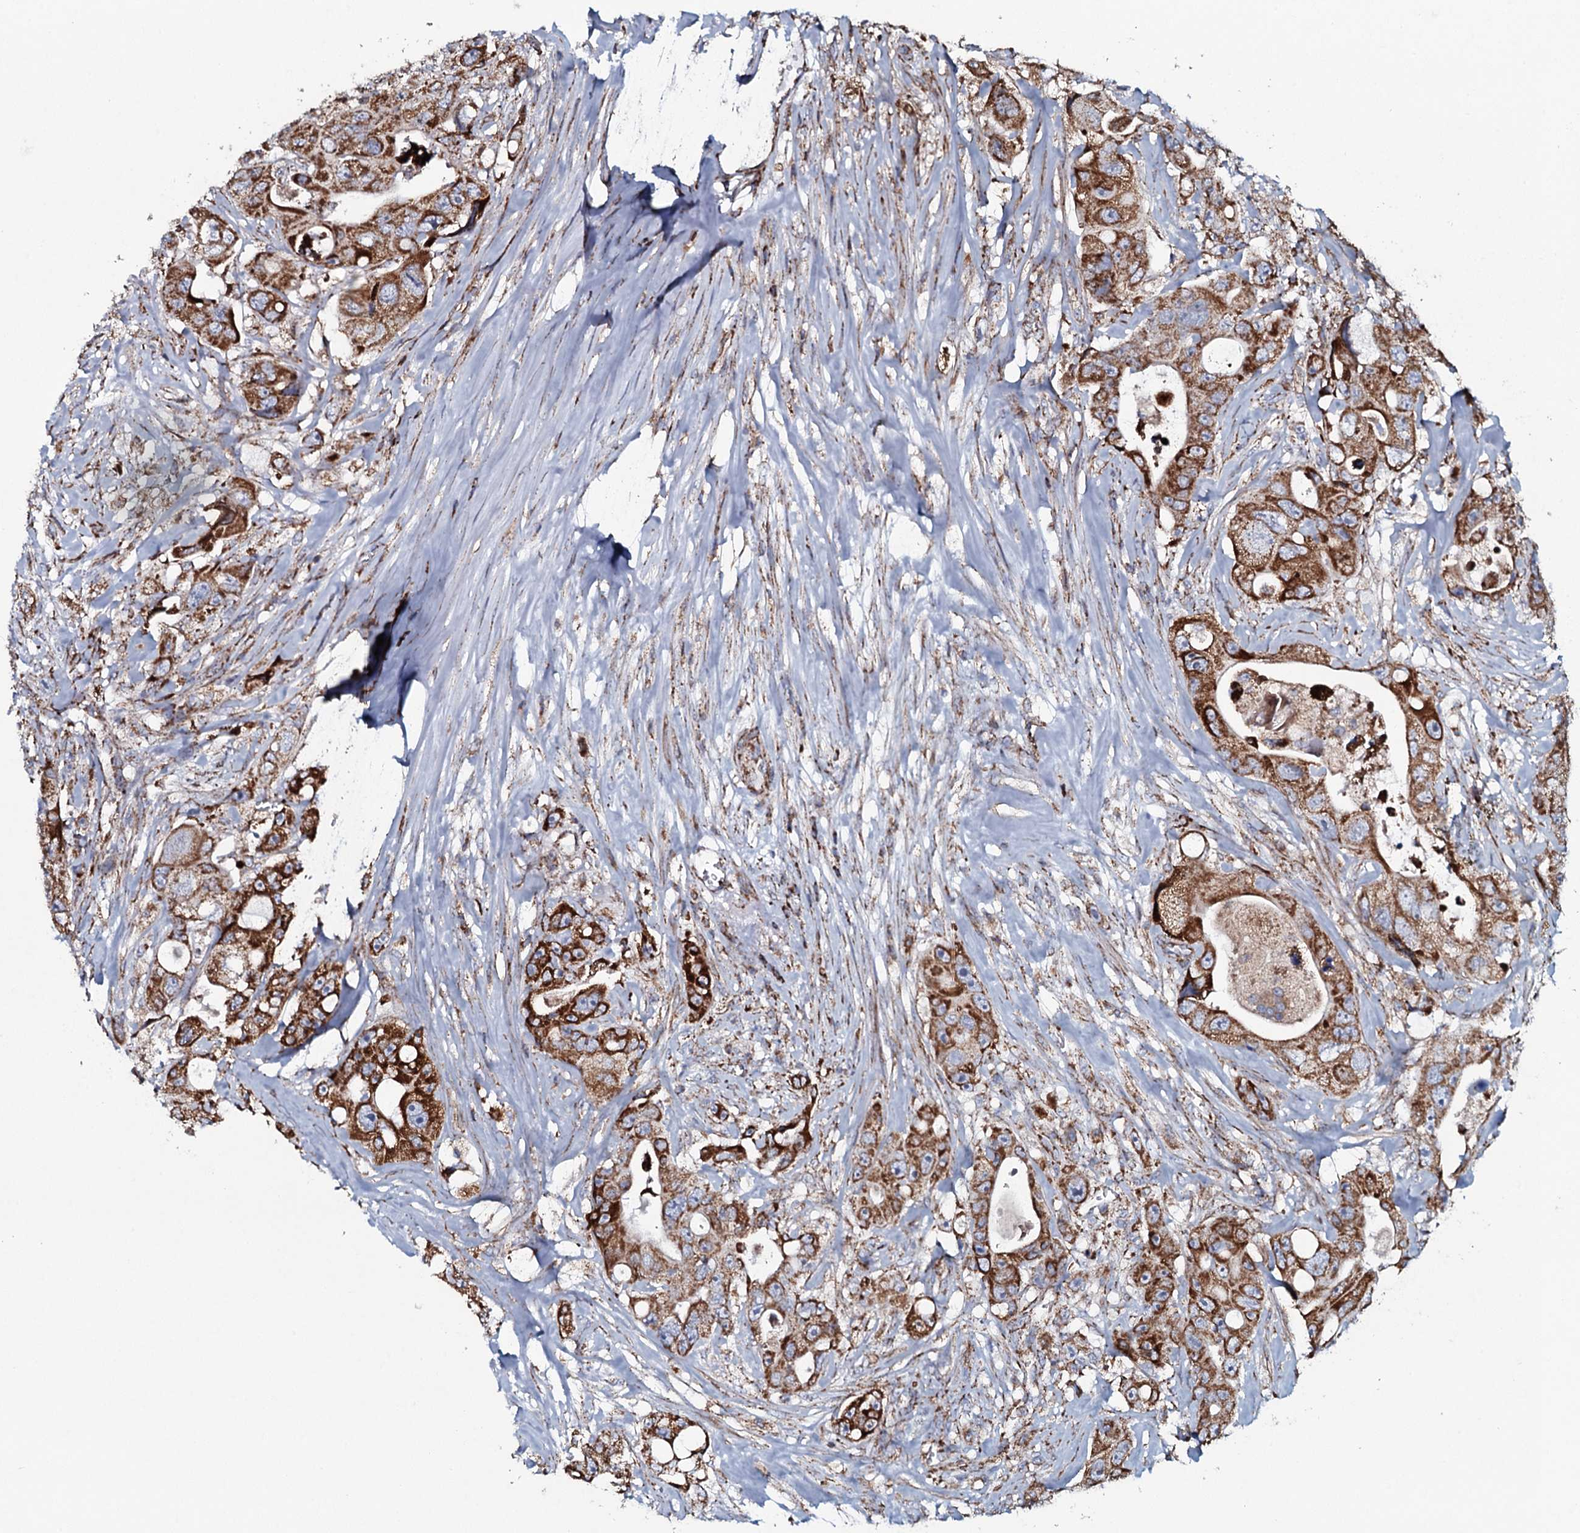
{"staining": {"intensity": "strong", "quantity": ">75%", "location": "cytoplasmic/membranous"}, "tissue": "colorectal cancer", "cell_type": "Tumor cells", "image_type": "cancer", "snomed": [{"axis": "morphology", "description": "Adenocarcinoma, NOS"}, {"axis": "topography", "description": "Colon"}], "caption": "There is high levels of strong cytoplasmic/membranous expression in tumor cells of colorectal adenocarcinoma, as demonstrated by immunohistochemical staining (brown color).", "gene": "EVC2", "patient": {"sex": "female", "age": 46}}